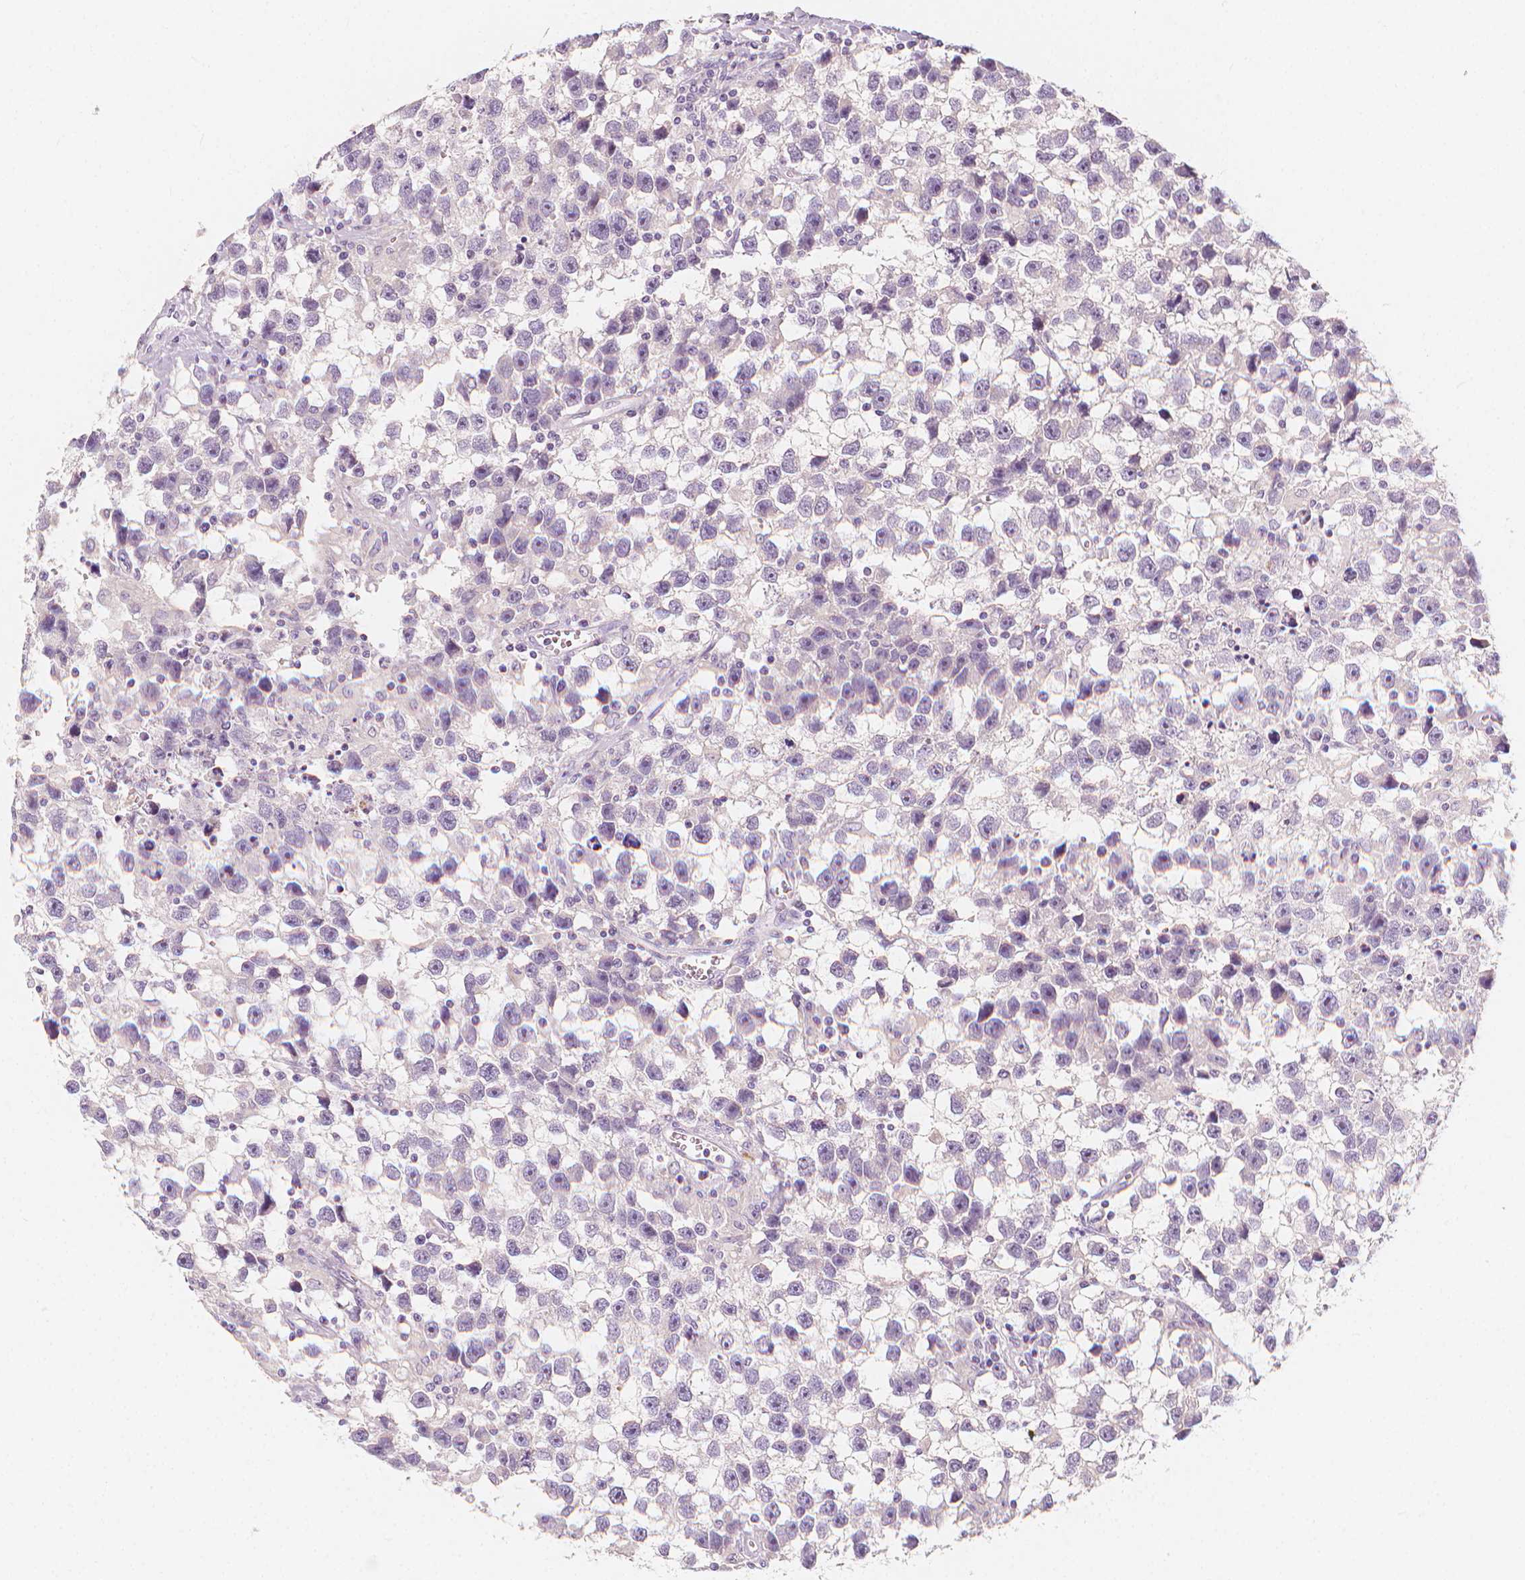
{"staining": {"intensity": "negative", "quantity": "none", "location": "none"}, "tissue": "testis cancer", "cell_type": "Tumor cells", "image_type": "cancer", "snomed": [{"axis": "morphology", "description": "Seminoma, NOS"}, {"axis": "topography", "description": "Testis"}], "caption": "Immunohistochemistry (IHC) image of neoplastic tissue: testis cancer (seminoma) stained with DAB (3,3'-diaminobenzidine) shows no significant protein positivity in tumor cells.", "gene": "RBFOX1", "patient": {"sex": "male", "age": 43}}